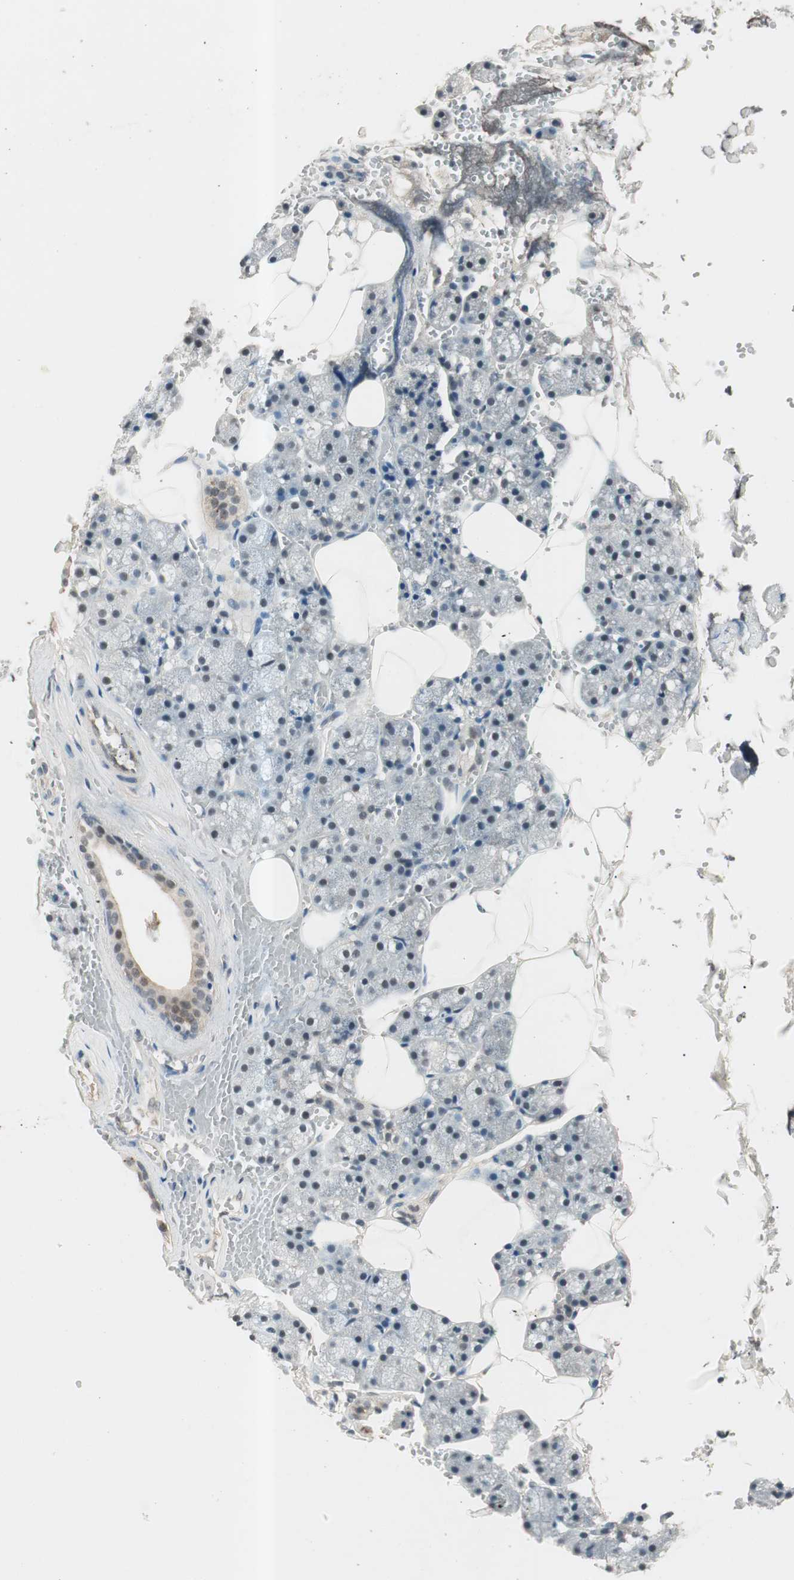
{"staining": {"intensity": "weak", "quantity": "<25%", "location": "nuclear"}, "tissue": "salivary gland", "cell_type": "Glandular cells", "image_type": "normal", "snomed": [{"axis": "morphology", "description": "Normal tissue, NOS"}, {"axis": "topography", "description": "Salivary gland"}], "caption": "DAB immunohistochemical staining of normal salivary gland demonstrates no significant staining in glandular cells.", "gene": "NFRKB", "patient": {"sex": "male", "age": 62}}